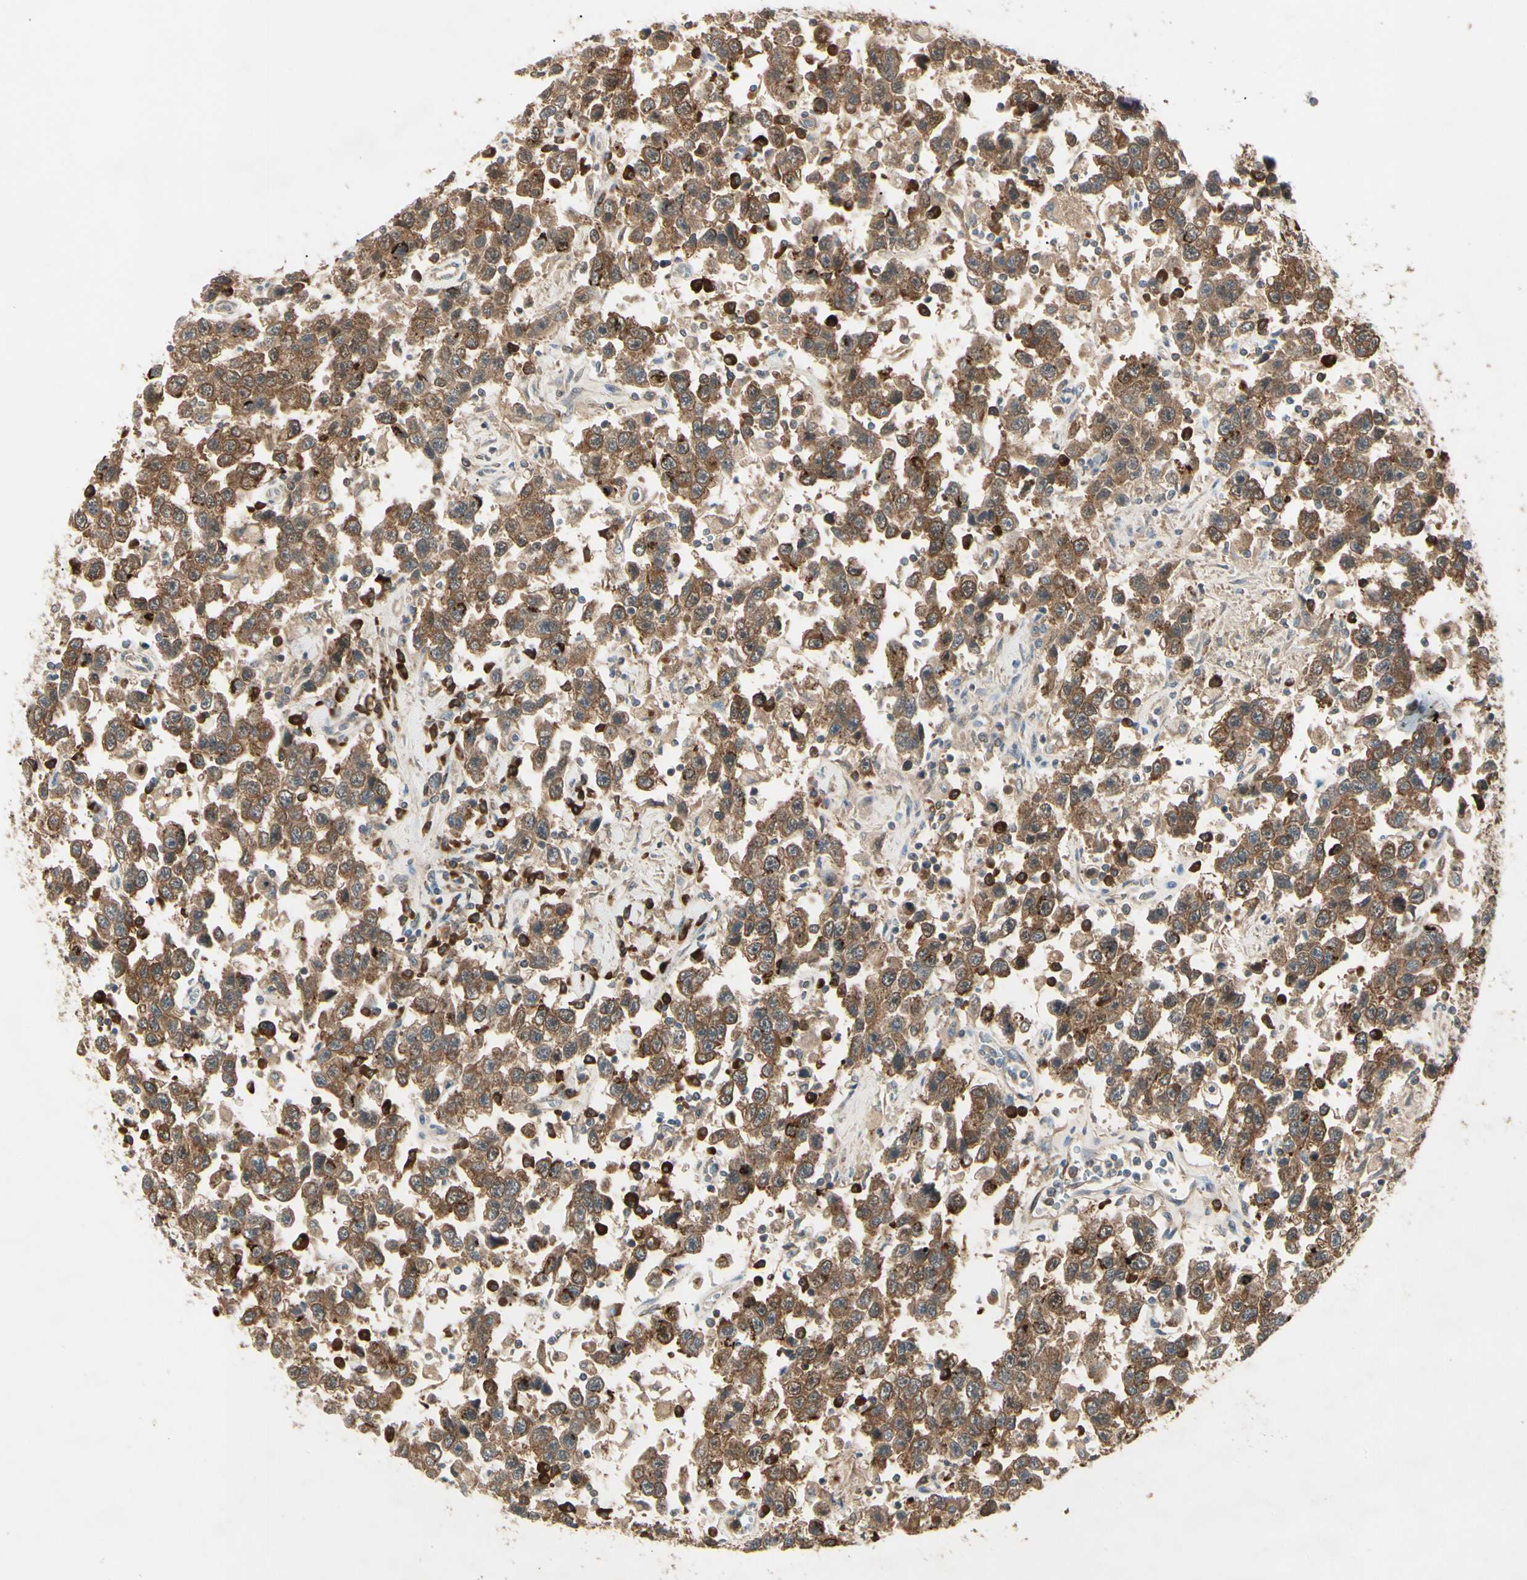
{"staining": {"intensity": "moderate", "quantity": ">75%", "location": "cytoplasmic/membranous"}, "tissue": "testis cancer", "cell_type": "Tumor cells", "image_type": "cancer", "snomed": [{"axis": "morphology", "description": "Seminoma, NOS"}, {"axis": "topography", "description": "Testis"}], "caption": "Testis cancer (seminoma) stained with a brown dye shows moderate cytoplasmic/membranous positive positivity in approximately >75% of tumor cells.", "gene": "NME1-NME2", "patient": {"sex": "male", "age": 41}}